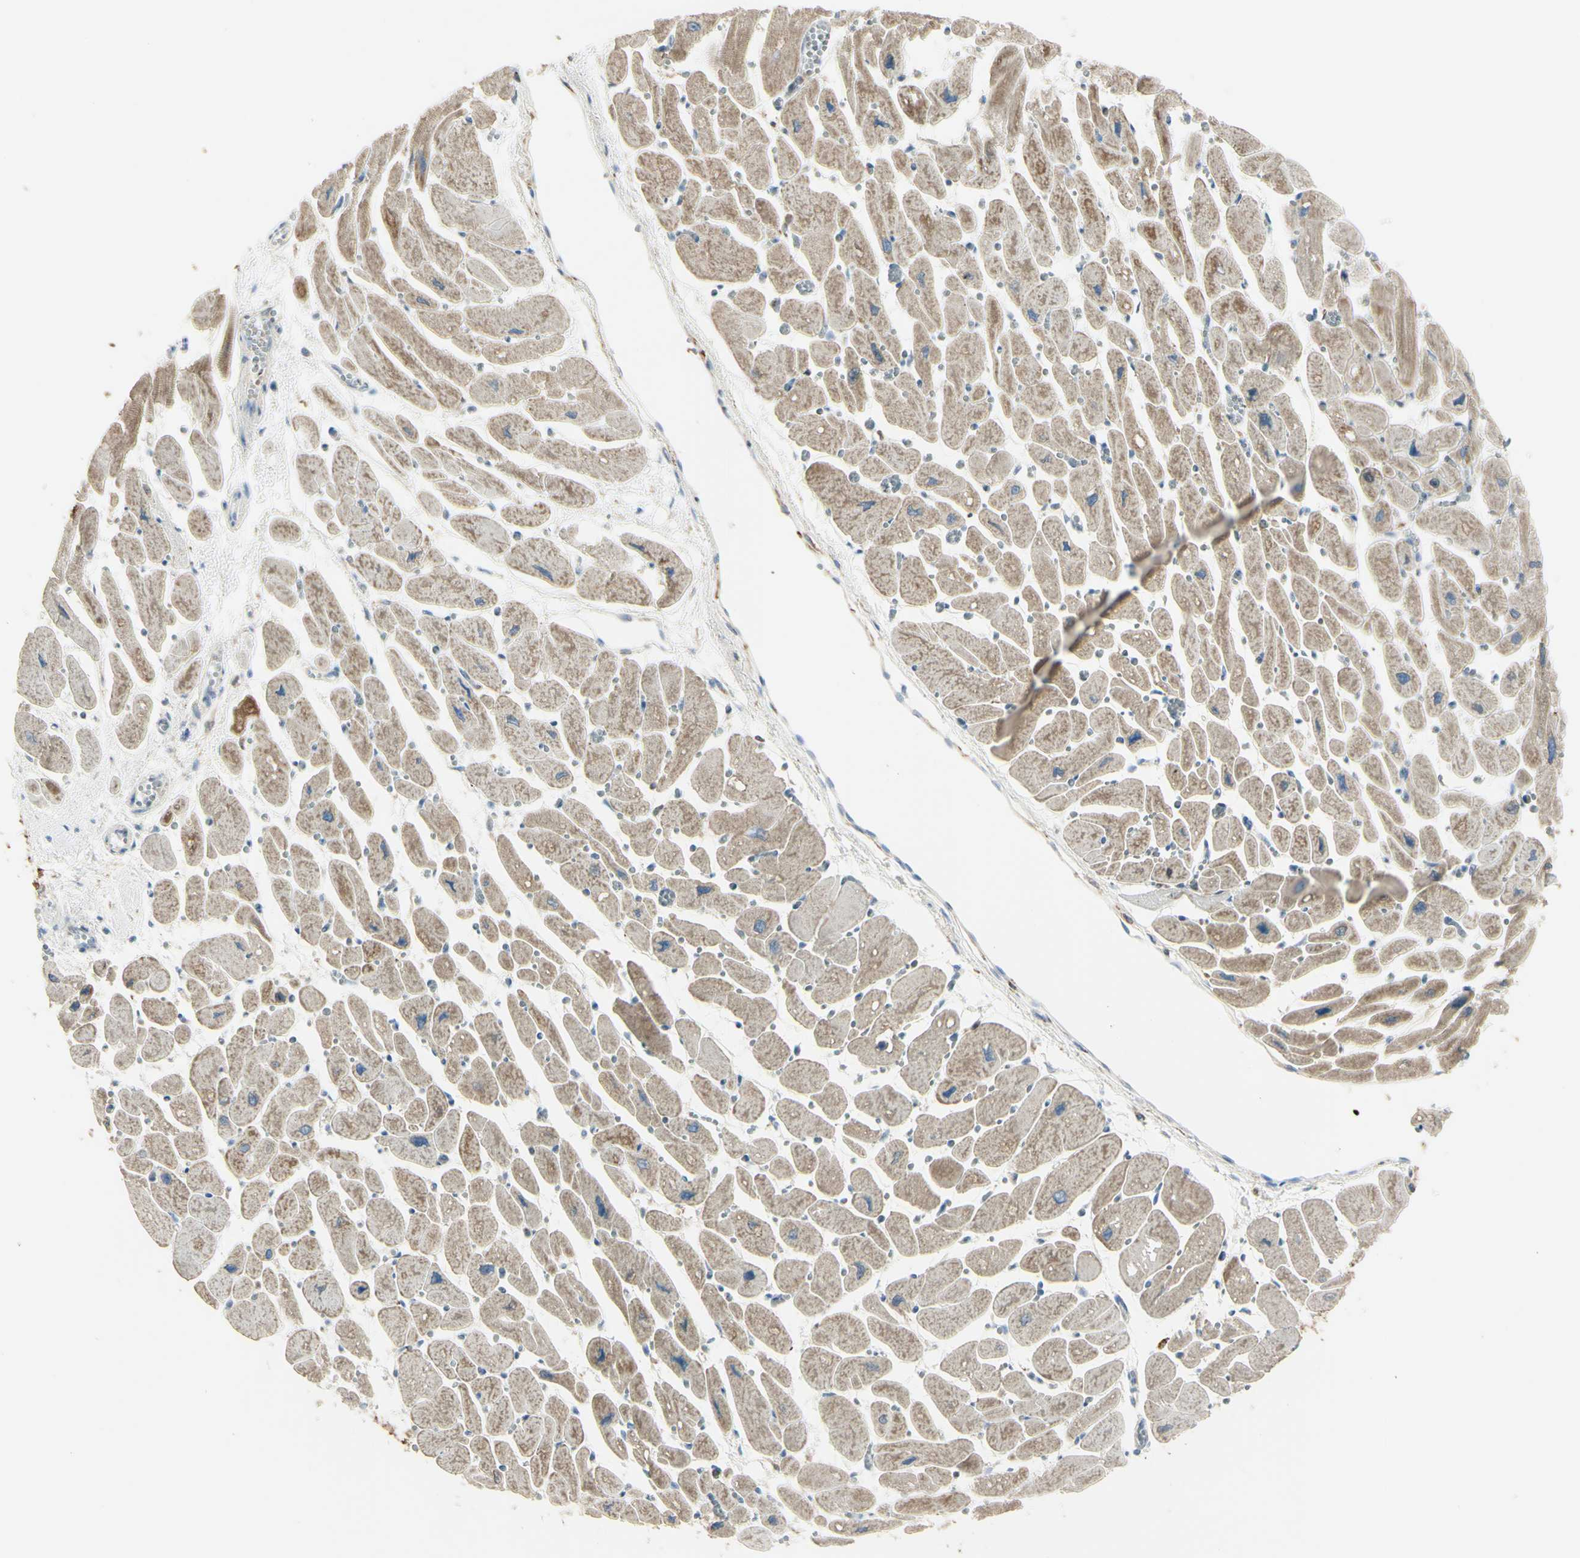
{"staining": {"intensity": "weak", "quantity": ">75%", "location": "cytoplasmic/membranous"}, "tissue": "heart muscle", "cell_type": "Cardiomyocytes", "image_type": "normal", "snomed": [{"axis": "morphology", "description": "Normal tissue, NOS"}, {"axis": "topography", "description": "Heart"}], "caption": "DAB immunohistochemical staining of unremarkable heart muscle displays weak cytoplasmic/membranous protein expression in approximately >75% of cardiomyocytes. The staining was performed using DAB, with brown indicating positive protein expression. Nuclei are stained blue with hematoxylin.", "gene": "CYRIB", "patient": {"sex": "female", "age": 54}}